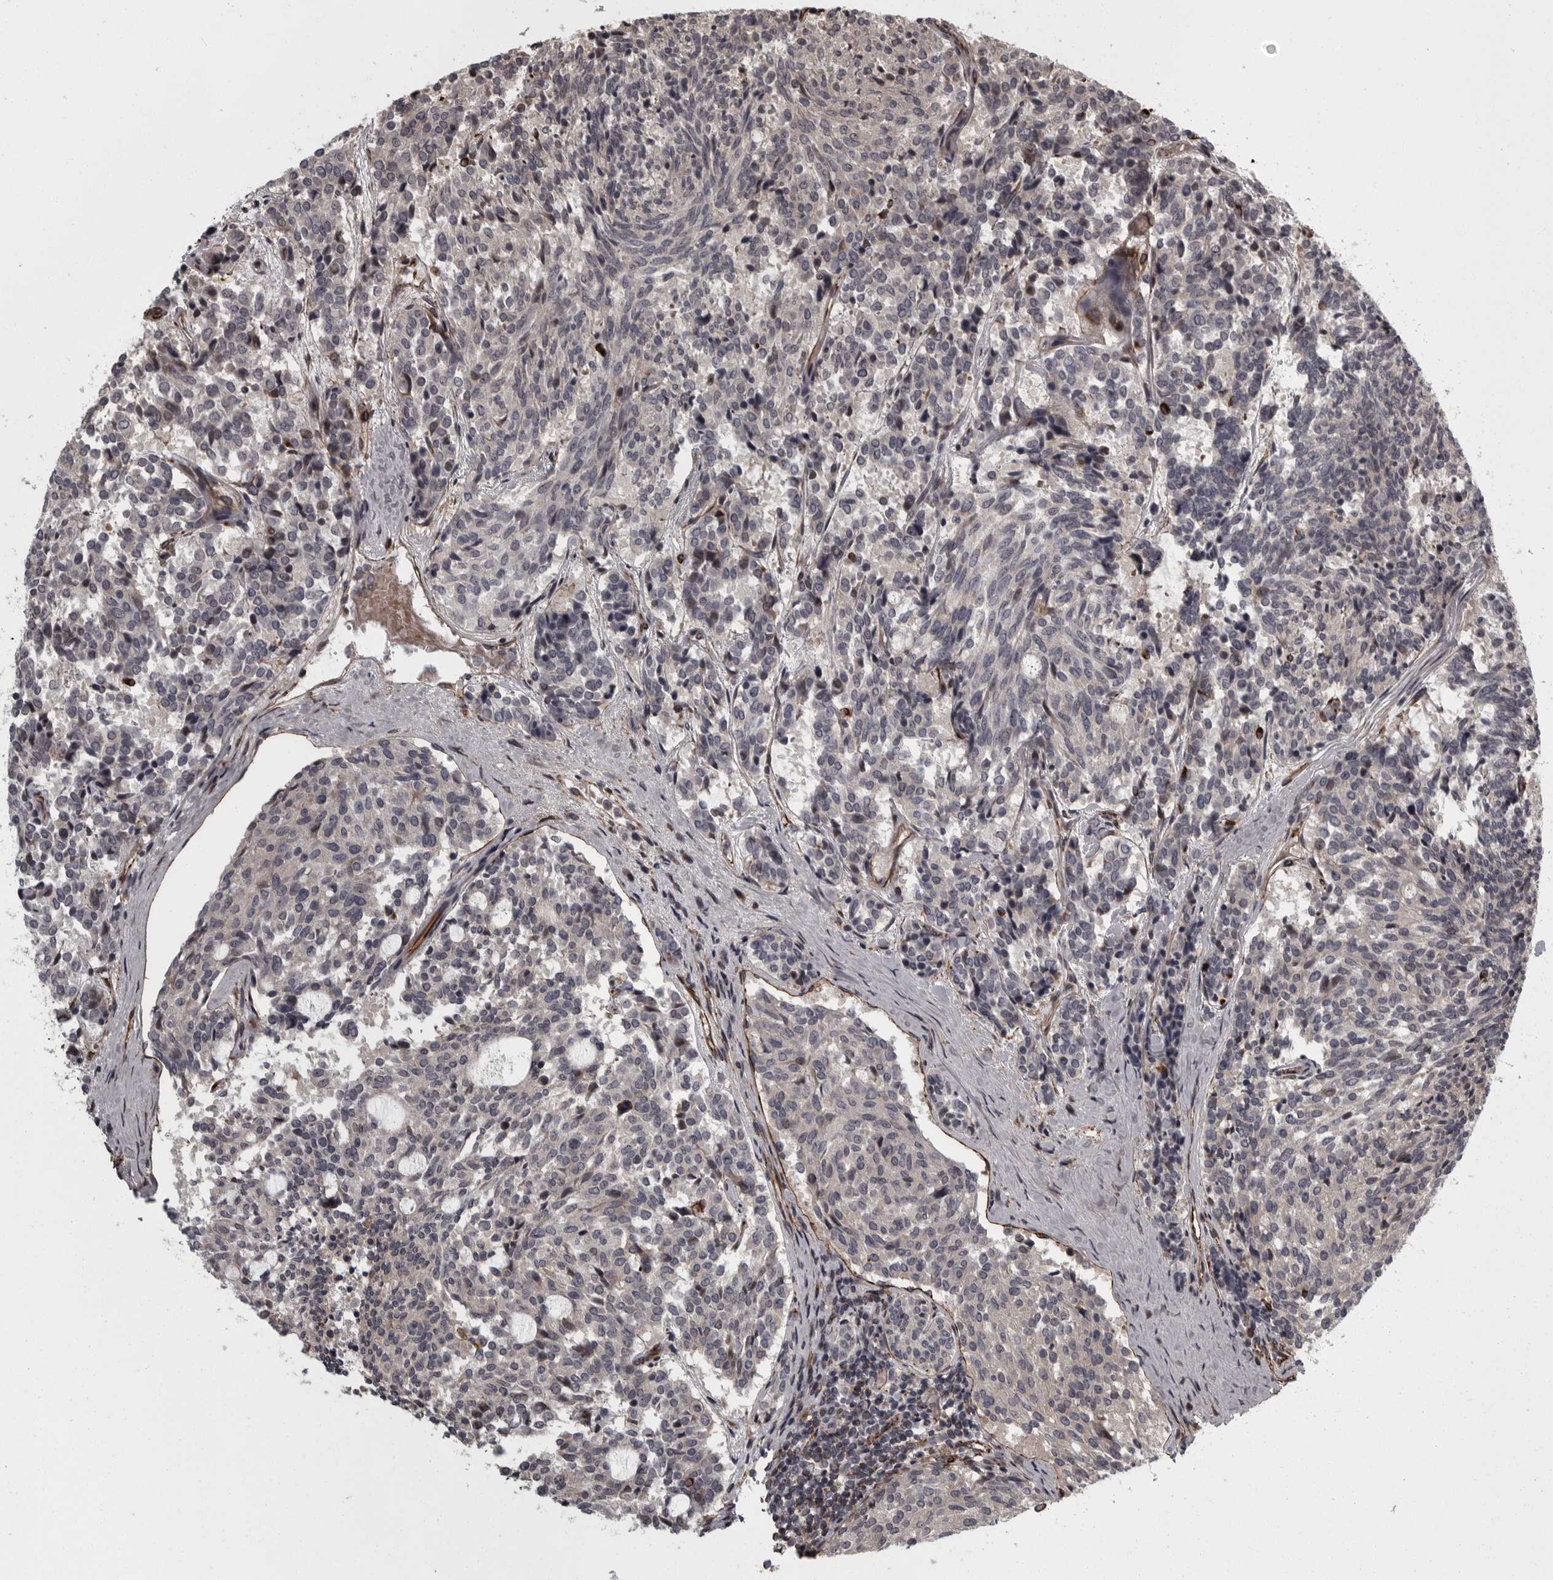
{"staining": {"intensity": "negative", "quantity": "none", "location": "none"}, "tissue": "carcinoid", "cell_type": "Tumor cells", "image_type": "cancer", "snomed": [{"axis": "morphology", "description": "Carcinoid, malignant, NOS"}, {"axis": "topography", "description": "Pancreas"}], "caption": "Carcinoid was stained to show a protein in brown. There is no significant staining in tumor cells.", "gene": "FAAP100", "patient": {"sex": "female", "age": 54}}